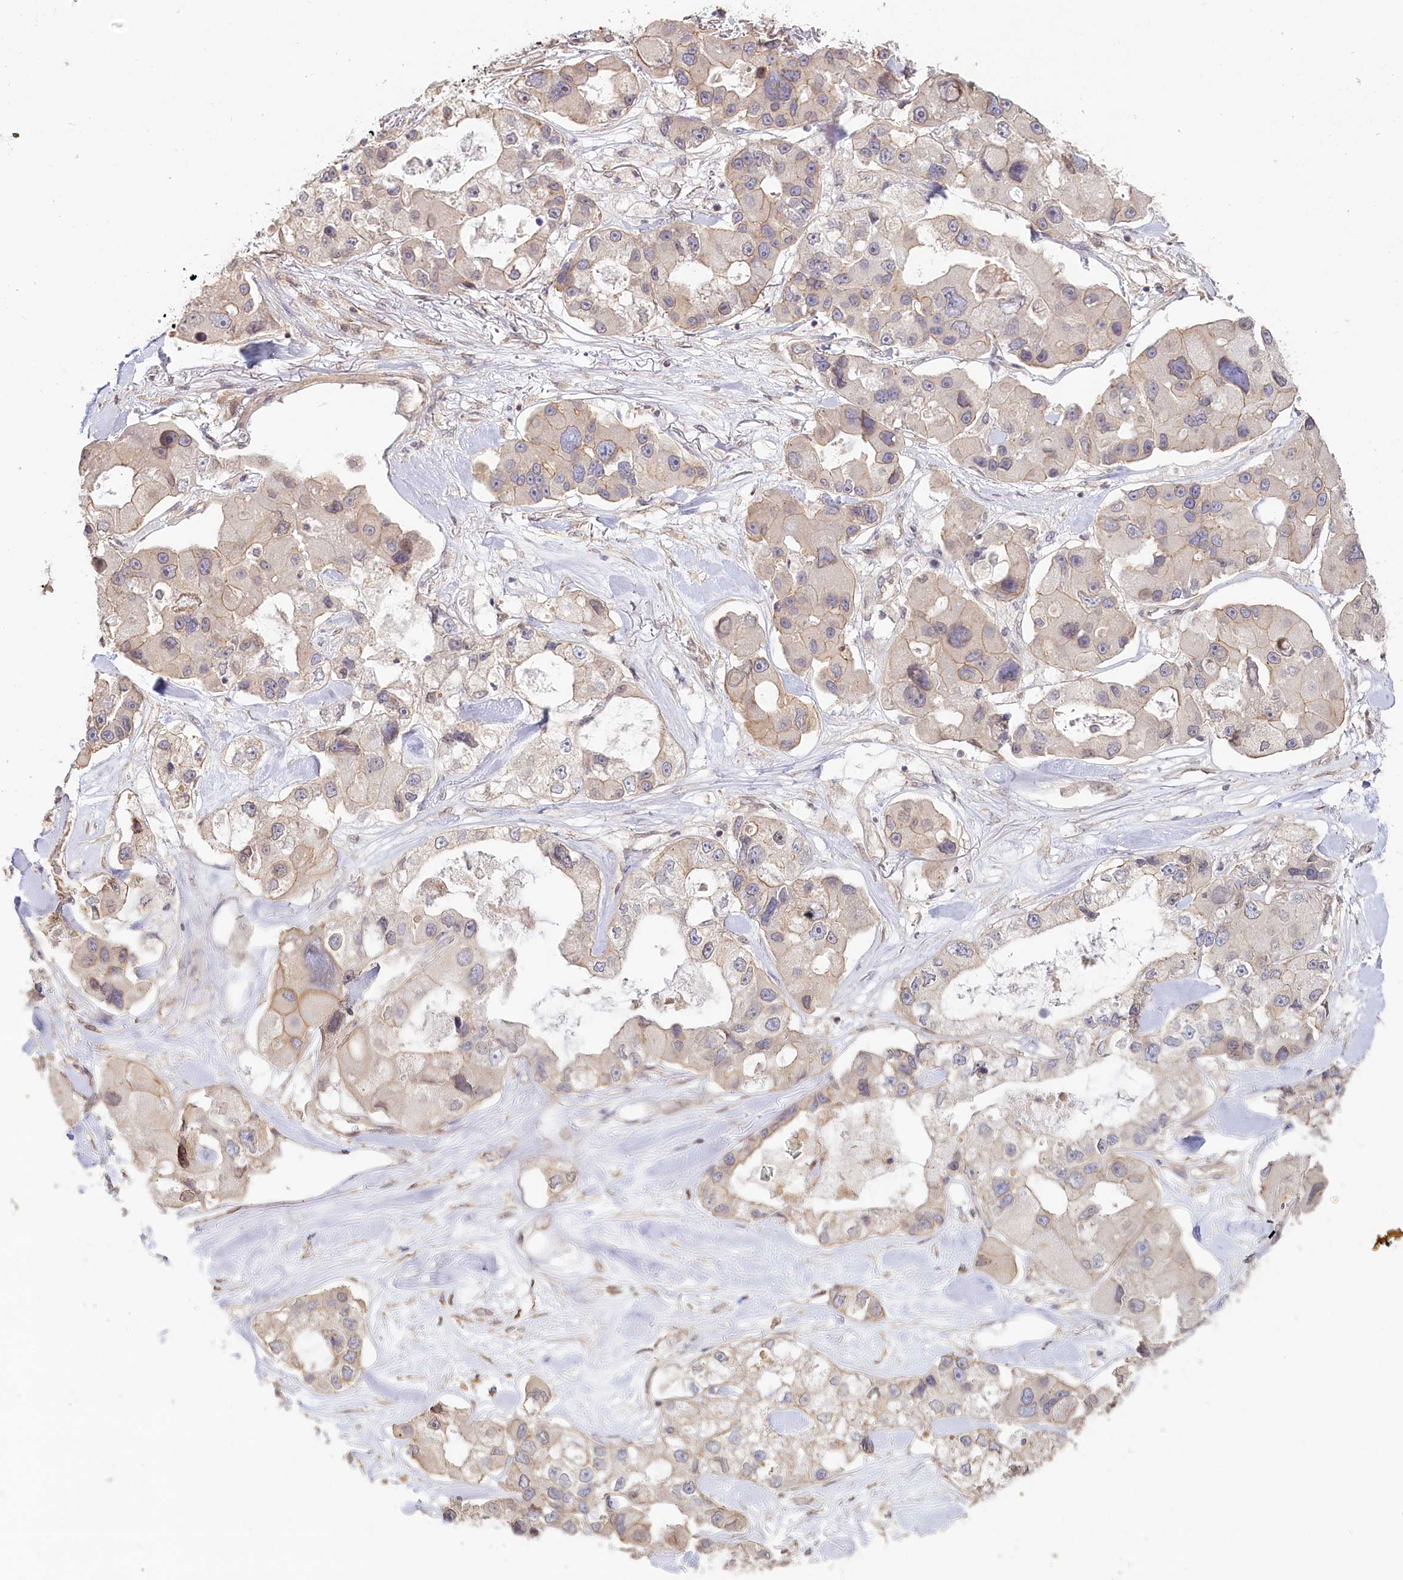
{"staining": {"intensity": "weak", "quantity": "<25%", "location": "cytoplasmic/membranous"}, "tissue": "lung cancer", "cell_type": "Tumor cells", "image_type": "cancer", "snomed": [{"axis": "morphology", "description": "Adenocarcinoma, NOS"}, {"axis": "topography", "description": "Lung"}], "caption": "Tumor cells show no significant protein positivity in lung cancer (adenocarcinoma). Brightfield microscopy of IHC stained with DAB (brown) and hematoxylin (blue), captured at high magnification.", "gene": "TCHP", "patient": {"sex": "female", "age": 54}}